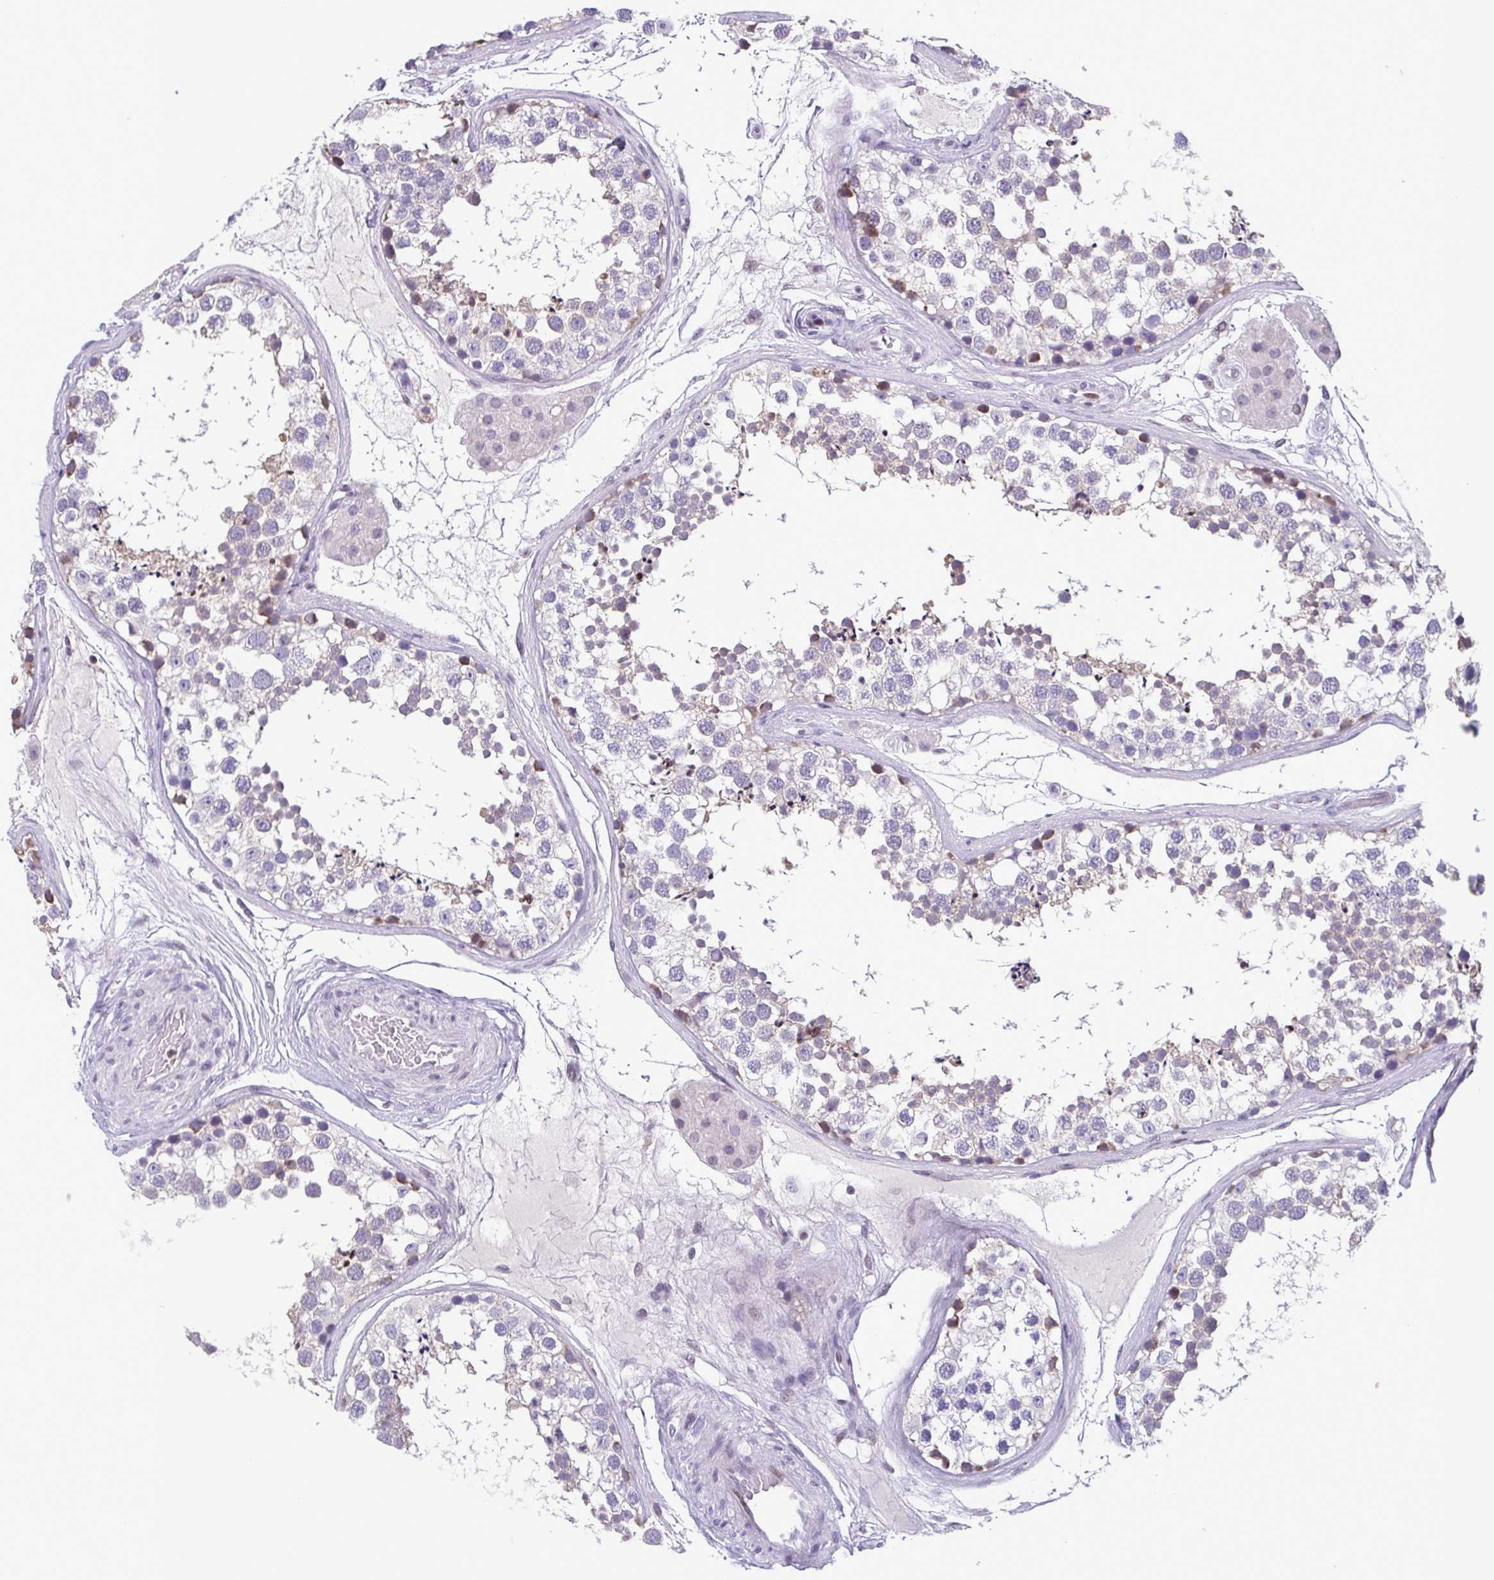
{"staining": {"intensity": "weak", "quantity": "<25%", "location": "cytoplasmic/membranous"}, "tissue": "testis", "cell_type": "Cells in seminiferous ducts", "image_type": "normal", "snomed": [{"axis": "morphology", "description": "Normal tissue, NOS"}, {"axis": "morphology", "description": "Seminoma, NOS"}, {"axis": "topography", "description": "Testis"}], "caption": "Cells in seminiferous ducts are negative for brown protein staining in normal testis.", "gene": "IRF1", "patient": {"sex": "male", "age": 65}}